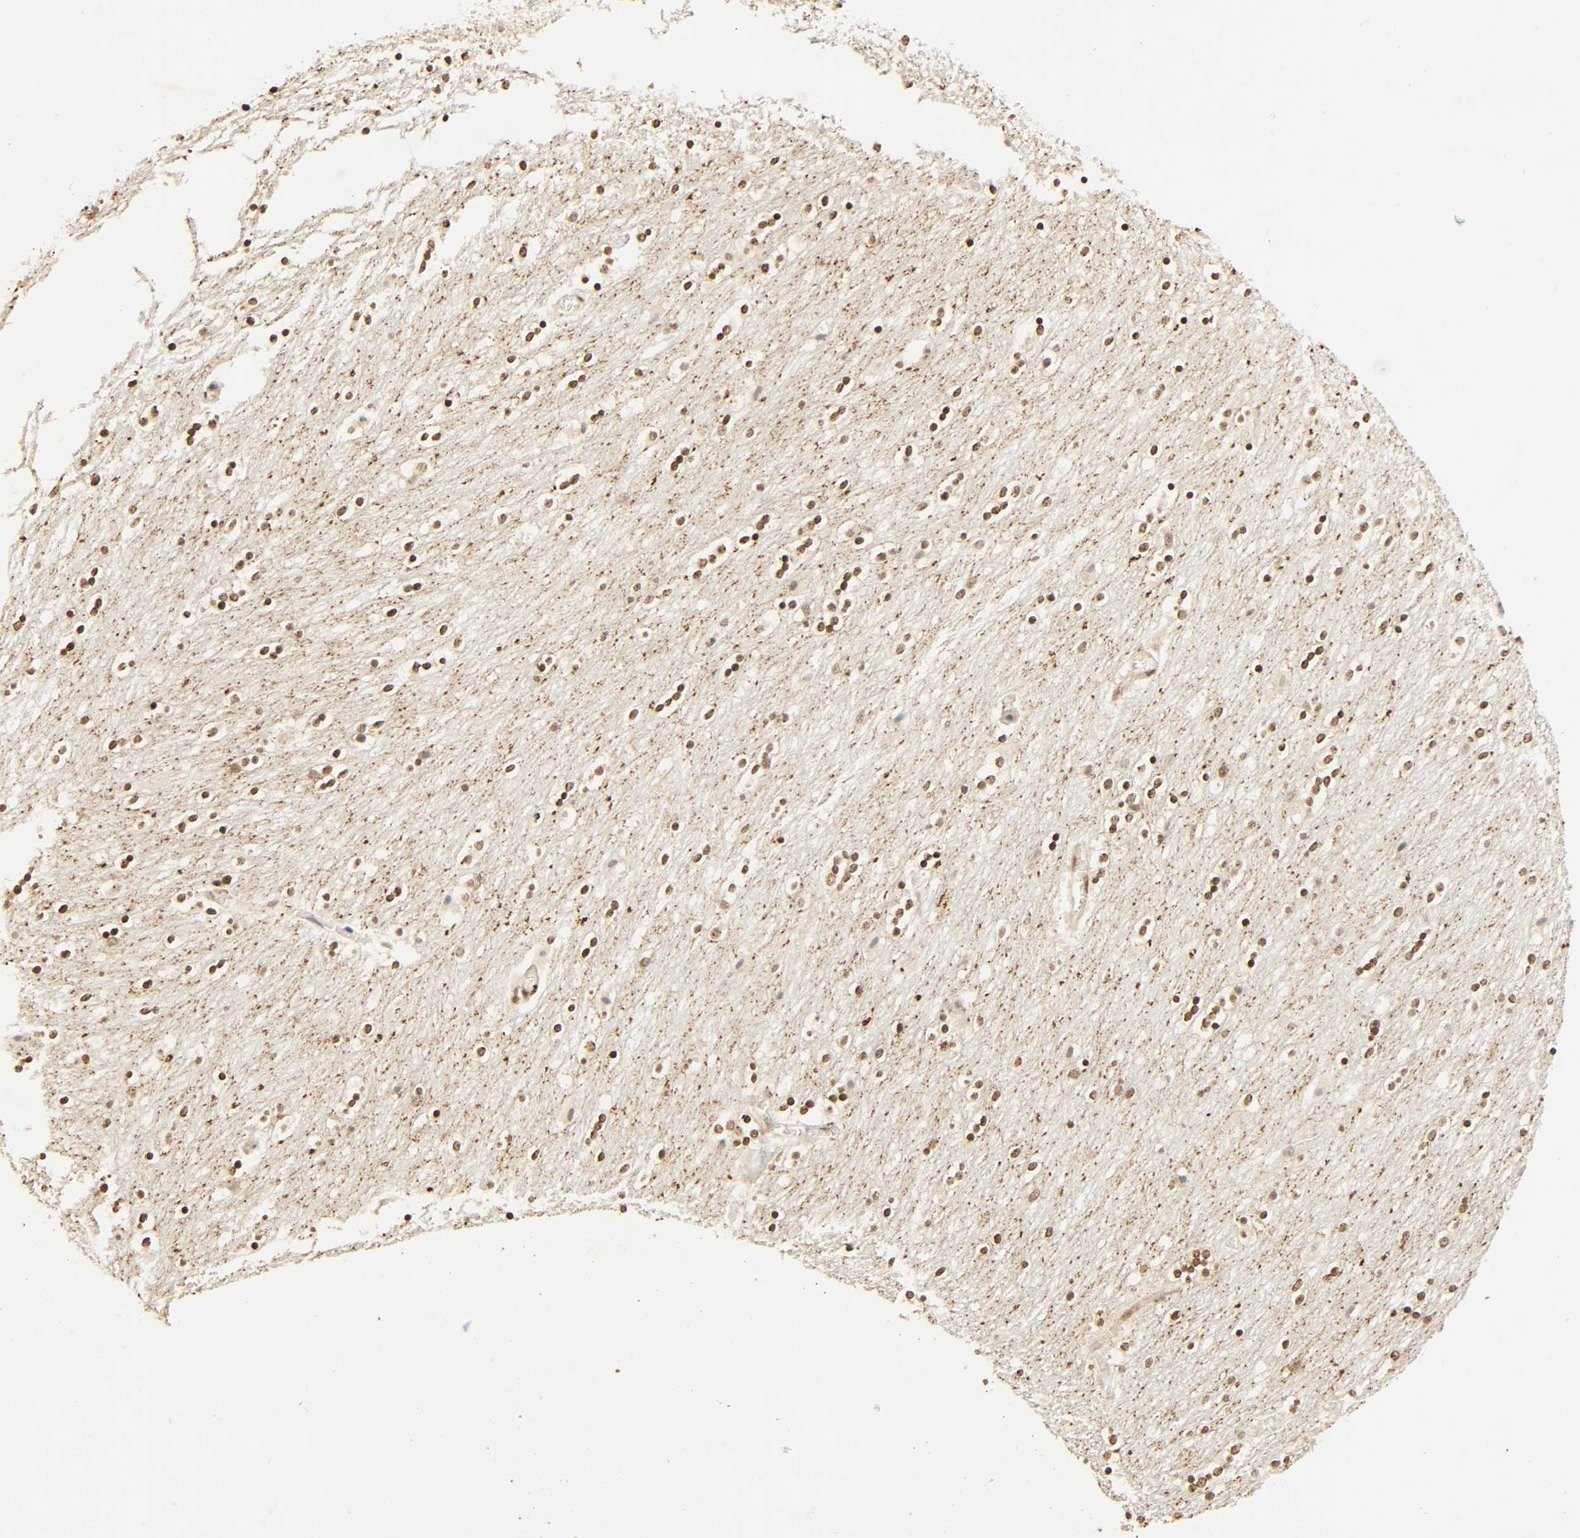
{"staining": {"intensity": "weak", "quantity": "25%-75%", "location": "nuclear"}, "tissue": "caudate", "cell_type": "Glial cells", "image_type": "normal", "snomed": [{"axis": "morphology", "description": "Normal tissue, NOS"}, {"axis": "topography", "description": "Lateral ventricle wall"}], "caption": "IHC of unremarkable caudate displays low levels of weak nuclear positivity in approximately 25%-75% of glial cells.", "gene": "UBC", "patient": {"sex": "female", "age": 54}}